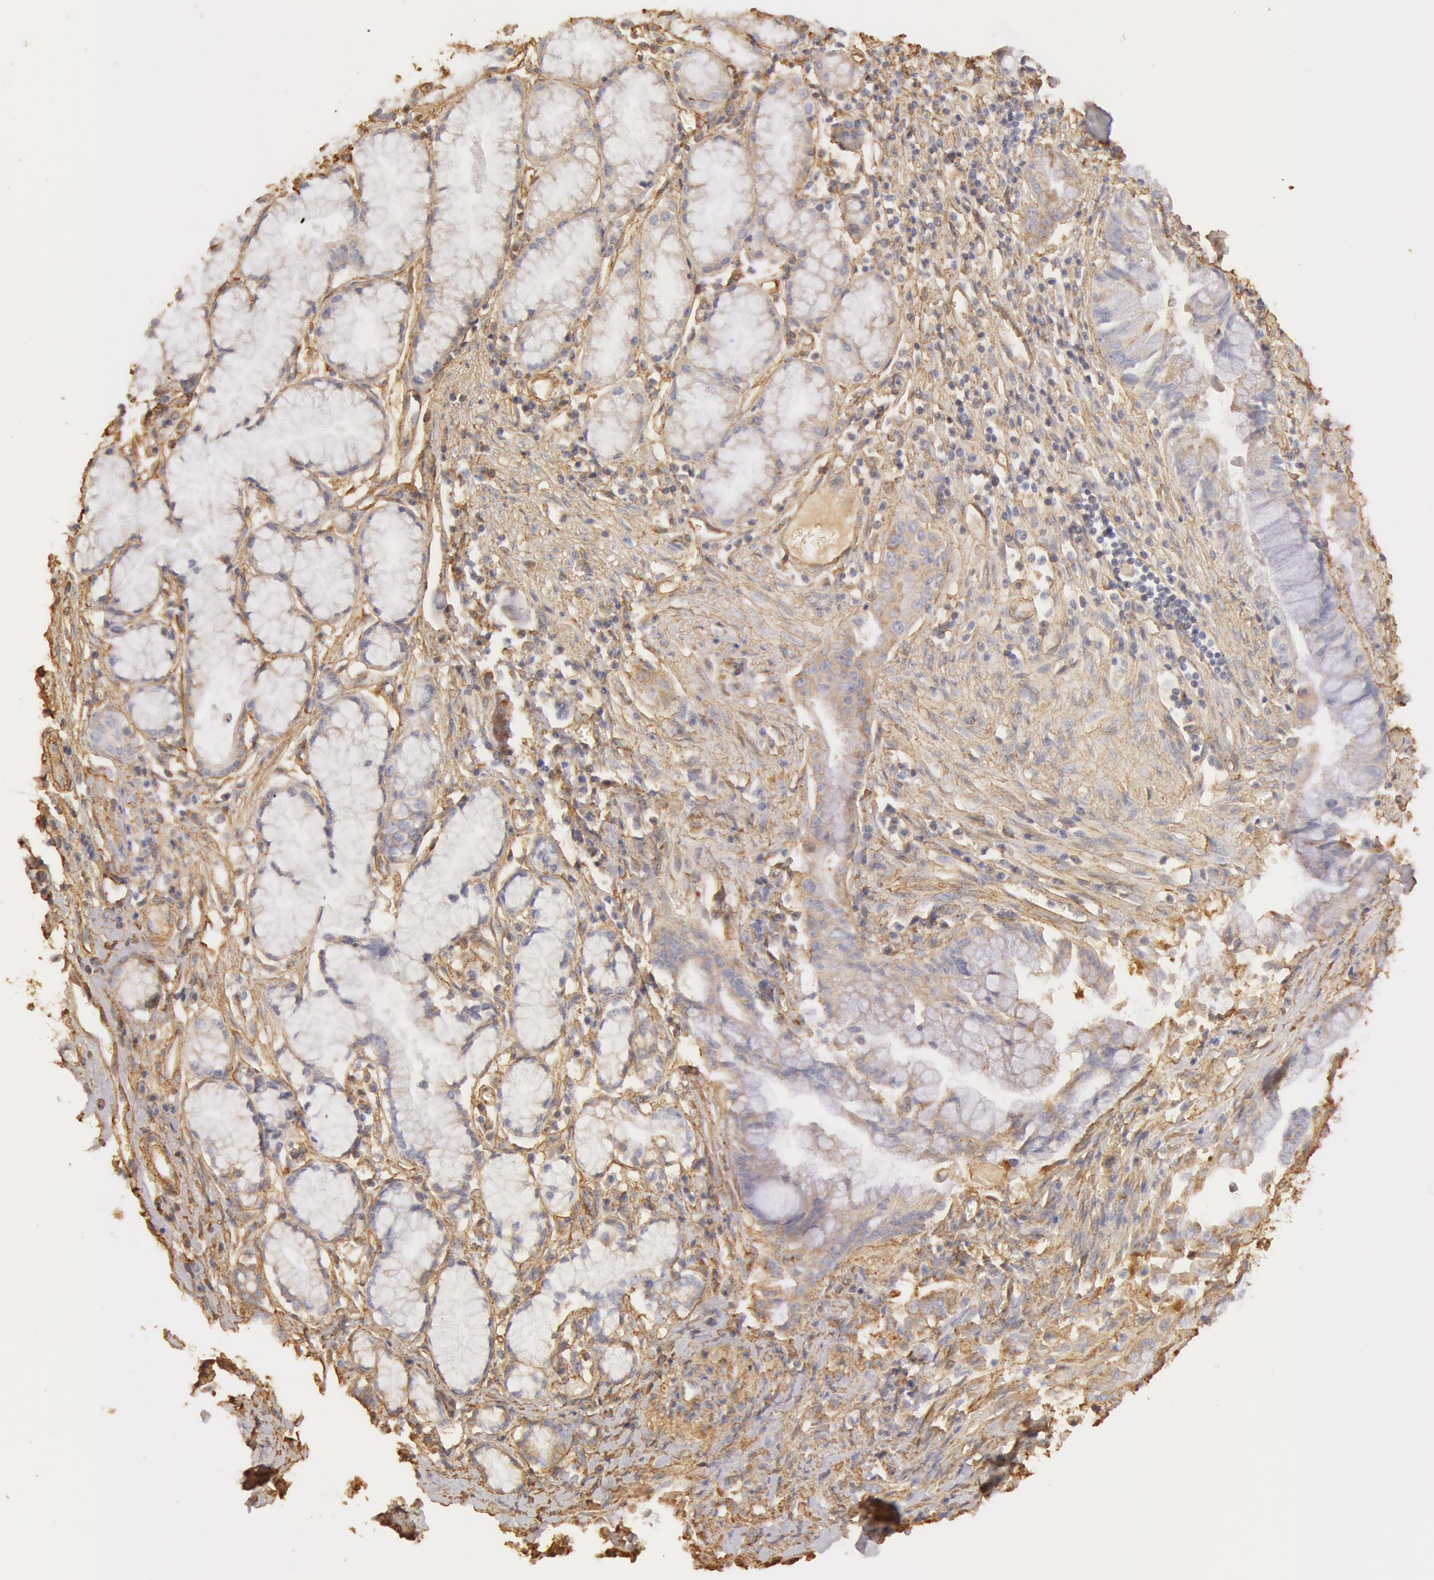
{"staining": {"intensity": "moderate", "quantity": "25%-75%", "location": "cytoplasmic/membranous"}, "tissue": "pancreatic cancer", "cell_type": "Tumor cells", "image_type": "cancer", "snomed": [{"axis": "morphology", "description": "Adenocarcinoma, NOS"}, {"axis": "topography", "description": "Pancreas"}], "caption": "A medium amount of moderate cytoplasmic/membranous positivity is identified in about 25%-75% of tumor cells in pancreatic cancer (adenocarcinoma) tissue.", "gene": "COL4A1", "patient": {"sex": "male", "age": 59}}